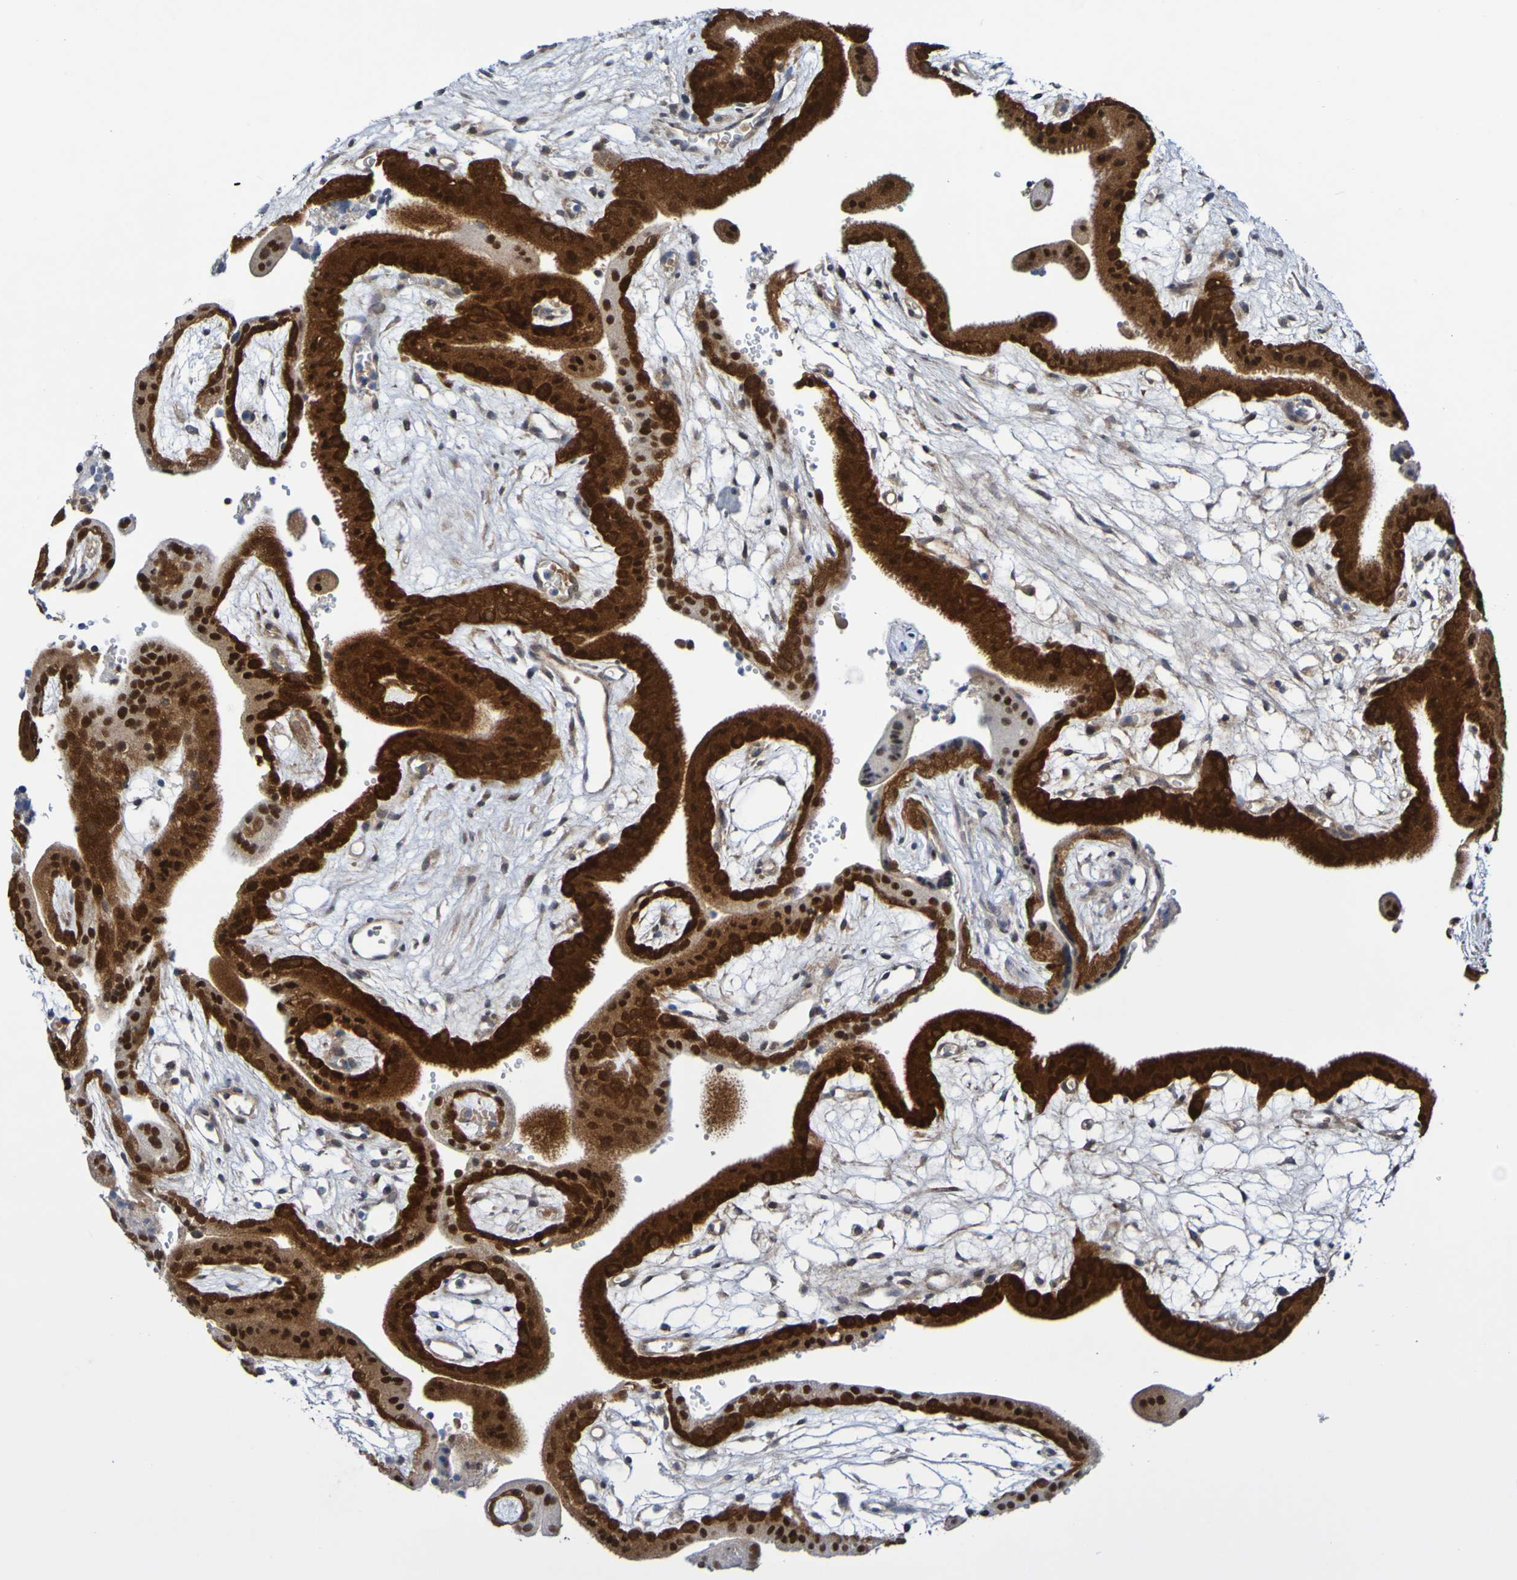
{"staining": {"intensity": "strong", "quantity": ">75%", "location": "cytoplasmic/membranous"}, "tissue": "placenta", "cell_type": "Decidual cells", "image_type": "normal", "snomed": [{"axis": "morphology", "description": "Normal tissue, NOS"}, {"axis": "topography", "description": "Placenta"}], "caption": "IHC staining of normal placenta, which reveals high levels of strong cytoplasmic/membranous expression in about >75% of decidual cells indicating strong cytoplasmic/membranous protein expression. The staining was performed using DAB (brown) for protein detection and nuclei were counterstained in hematoxylin (blue).", "gene": "ATIC", "patient": {"sex": "female", "age": 18}}